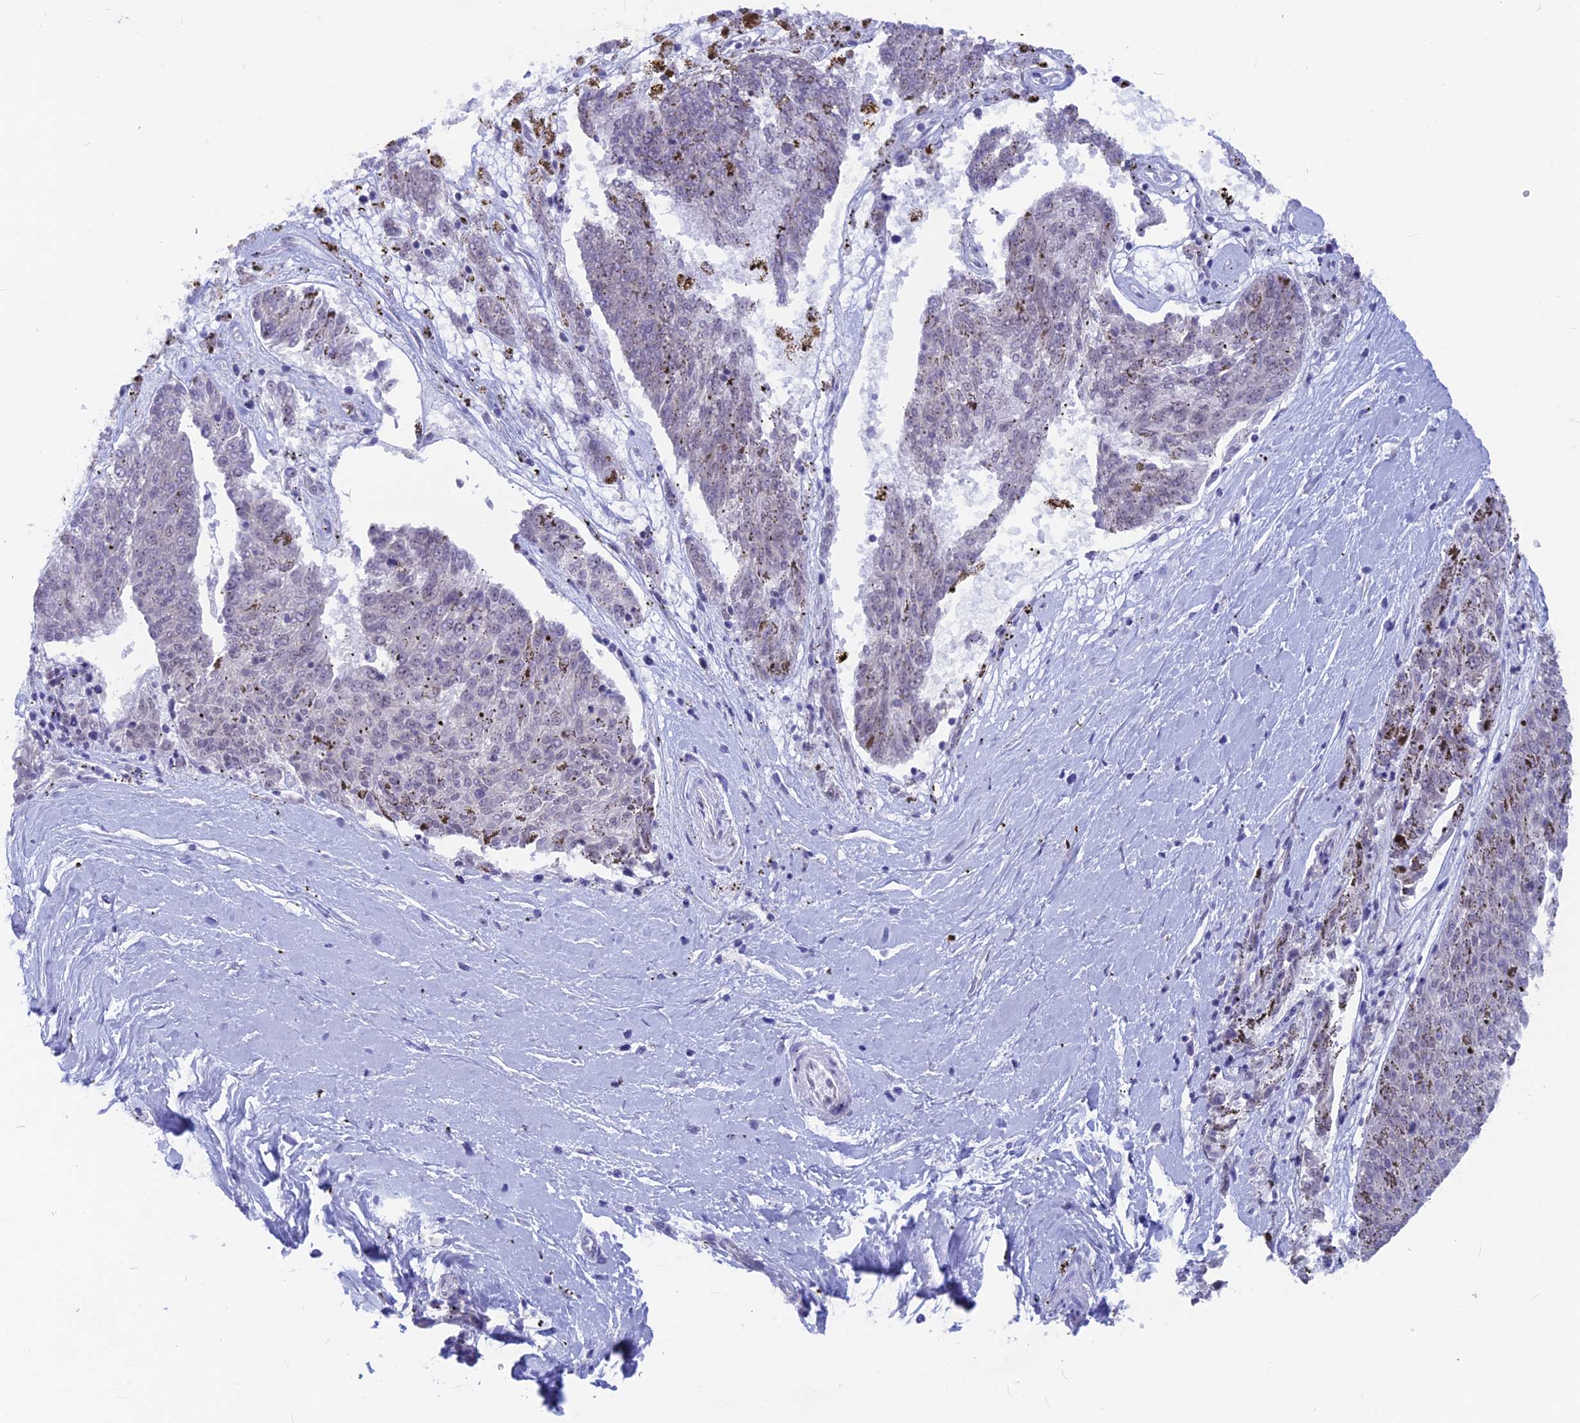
{"staining": {"intensity": "weak", "quantity": "<25%", "location": "nuclear"}, "tissue": "melanoma", "cell_type": "Tumor cells", "image_type": "cancer", "snomed": [{"axis": "morphology", "description": "Malignant melanoma, NOS"}, {"axis": "topography", "description": "Skin"}], "caption": "An immunohistochemistry (IHC) photomicrograph of melanoma is shown. There is no staining in tumor cells of melanoma.", "gene": "SRSF5", "patient": {"sex": "female", "age": 72}}